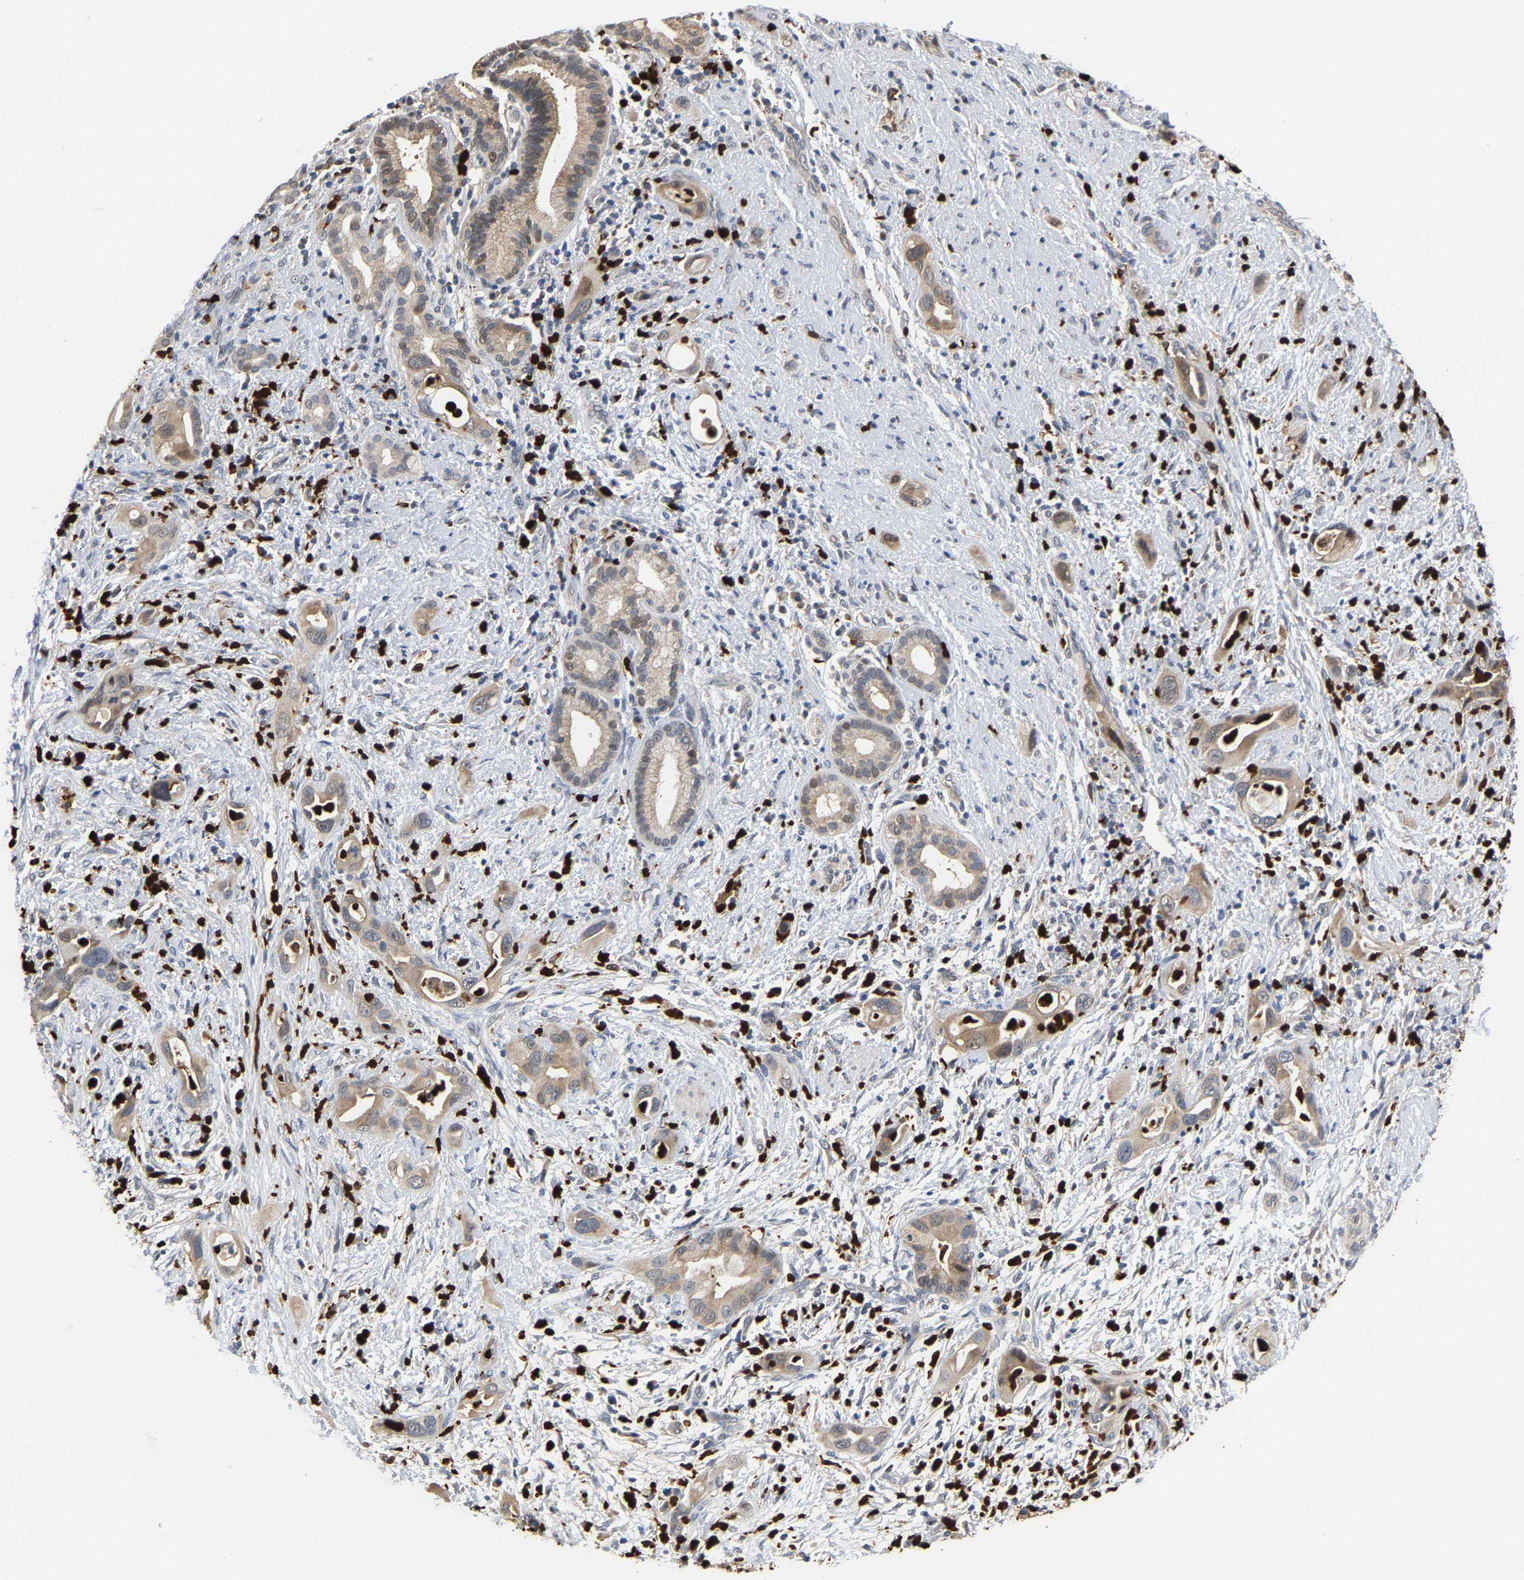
{"staining": {"intensity": "weak", "quantity": ">75%", "location": "cytoplasmic/membranous"}, "tissue": "pancreatic cancer", "cell_type": "Tumor cells", "image_type": "cancer", "snomed": [{"axis": "morphology", "description": "Adenocarcinoma, NOS"}, {"axis": "topography", "description": "Pancreas"}], "caption": "Brown immunohistochemical staining in adenocarcinoma (pancreatic) displays weak cytoplasmic/membranous positivity in about >75% of tumor cells. Immunohistochemistry stains the protein in brown and the nuclei are stained blue.", "gene": "TDRD7", "patient": {"sex": "male", "age": 59}}